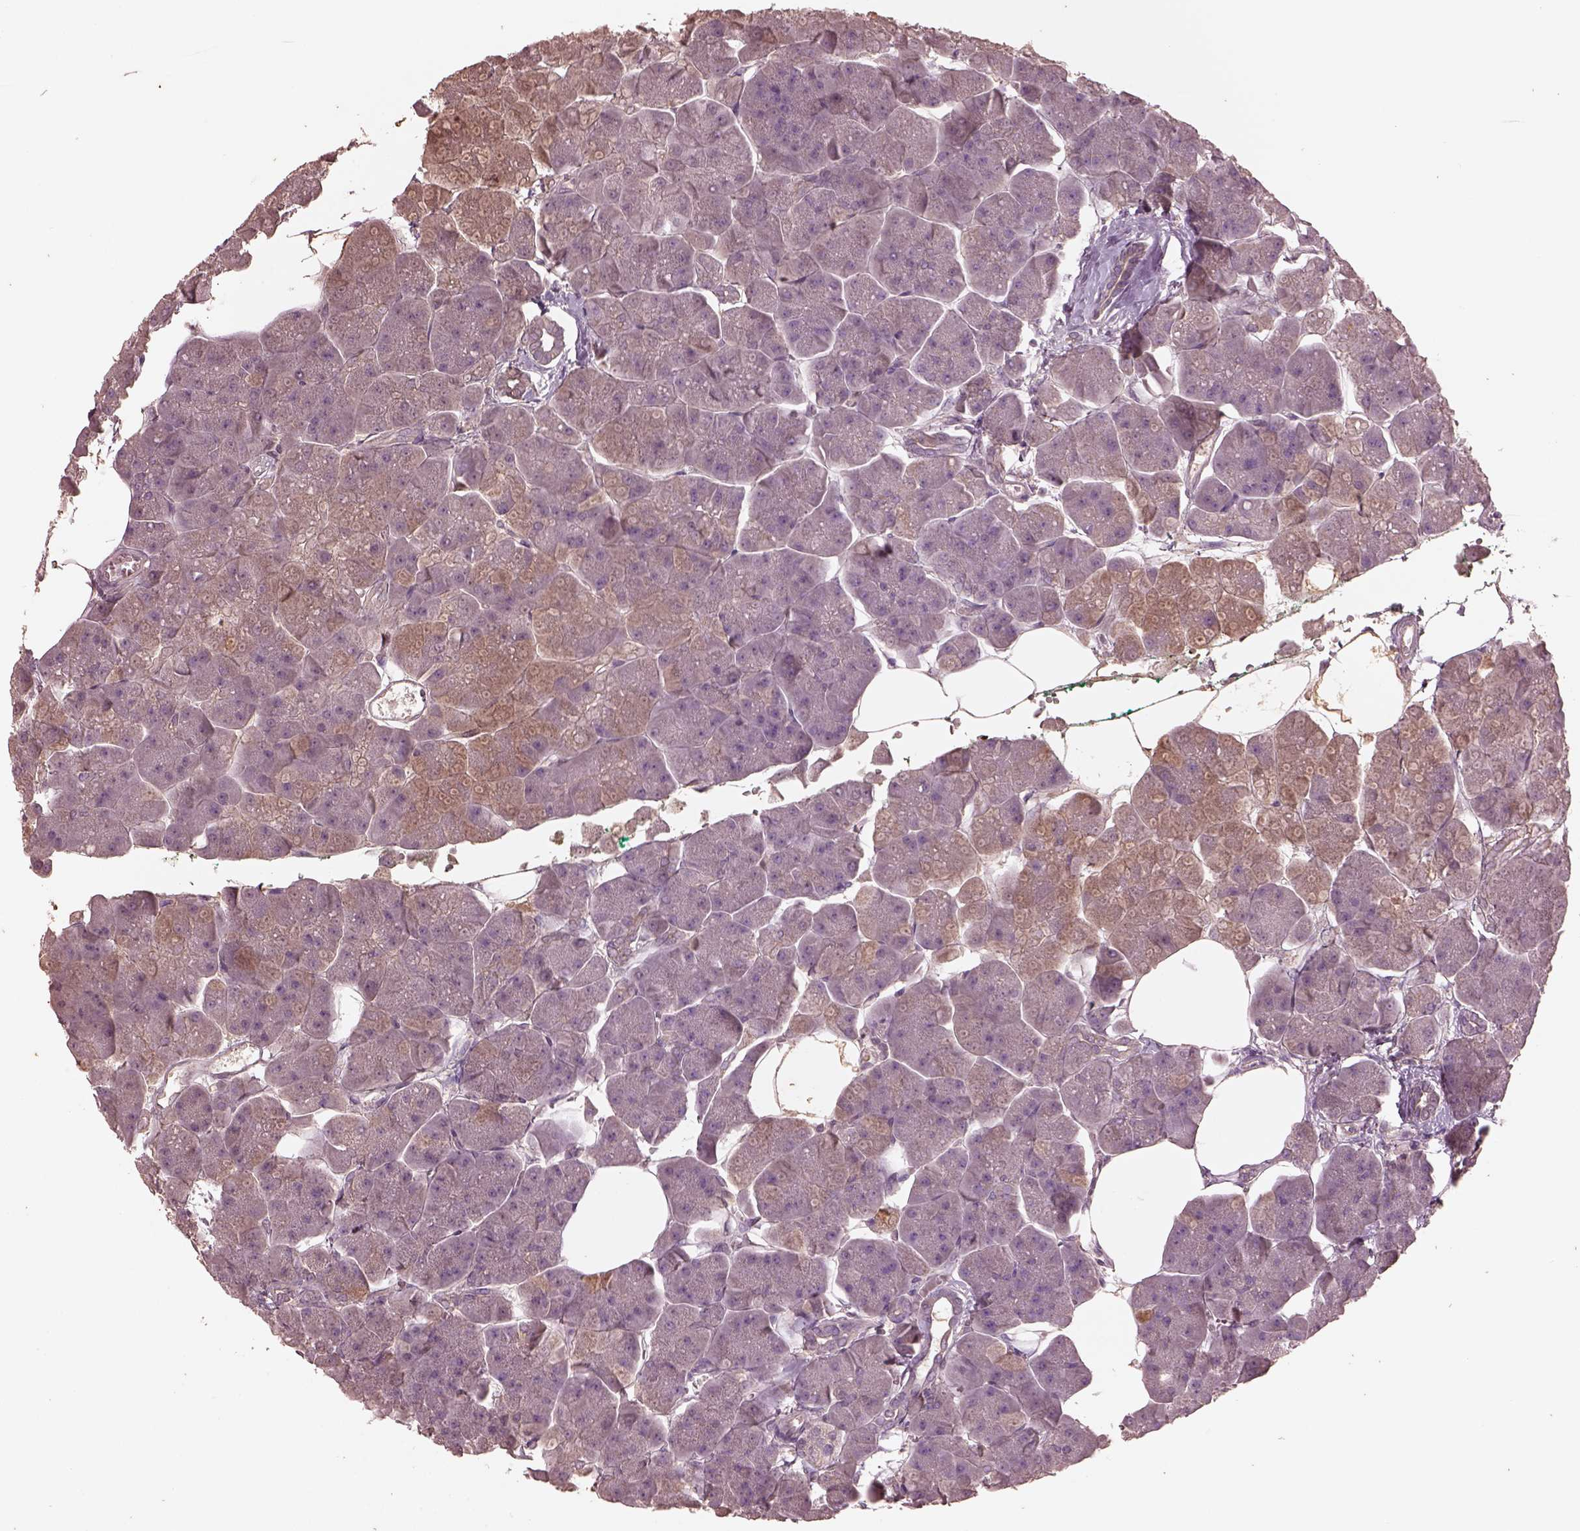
{"staining": {"intensity": "weak", "quantity": "<25%", "location": "cytoplasmic/membranous"}, "tissue": "pancreas", "cell_type": "Exocrine glandular cells", "image_type": "normal", "snomed": [{"axis": "morphology", "description": "Normal tissue, NOS"}, {"axis": "topography", "description": "Adipose tissue"}, {"axis": "topography", "description": "Pancreas"}, {"axis": "topography", "description": "Peripheral nerve tissue"}], "caption": "DAB (3,3'-diaminobenzidine) immunohistochemical staining of unremarkable pancreas reveals no significant expression in exocrine glandular cells.", "gene": "PTX4", "patient": {"sex": "female", "age": 58}}